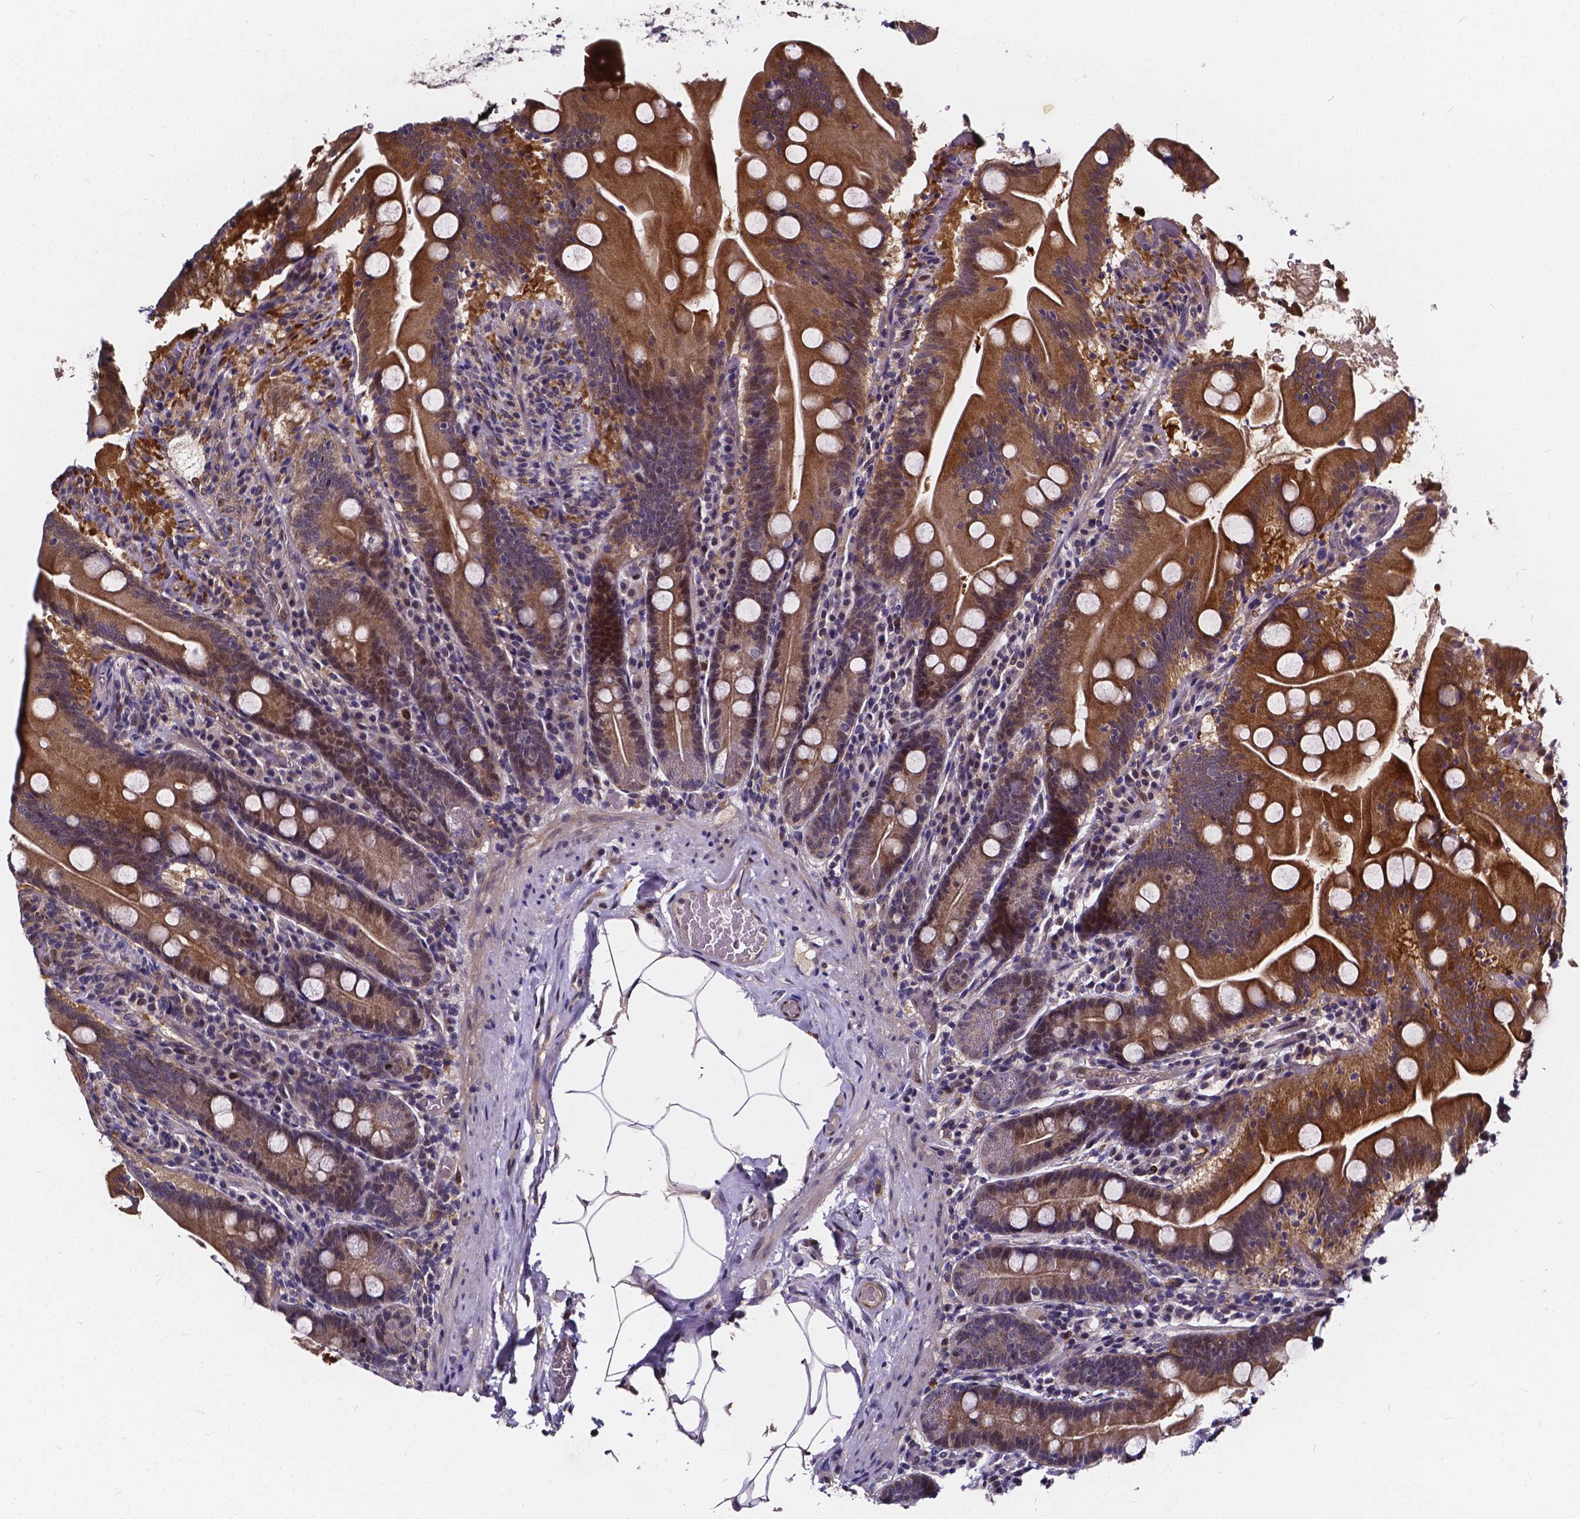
{"staining": {"intensity": "strong", "quantity": ">75%", "location": "cytoplasmic/membranous"}, "tissue": "small intestine", "cell_type": "Glandular cells", "image_type": "normal", "snomed": [{"axis": "morphology", "description": "Normal tissue, NOS"}, {"axis": "topography", "description": "Small intestine"}], "caption": "IHC (DAB (3,3'-diaminobenzidine)) staining of normal human small intestine demonstrates strong cytoplasmic/membranous protein positivity in approximately >75% of glandular cells.", "gene": "SOWAHA", "patient": {"sex": "male", "age": 37}}